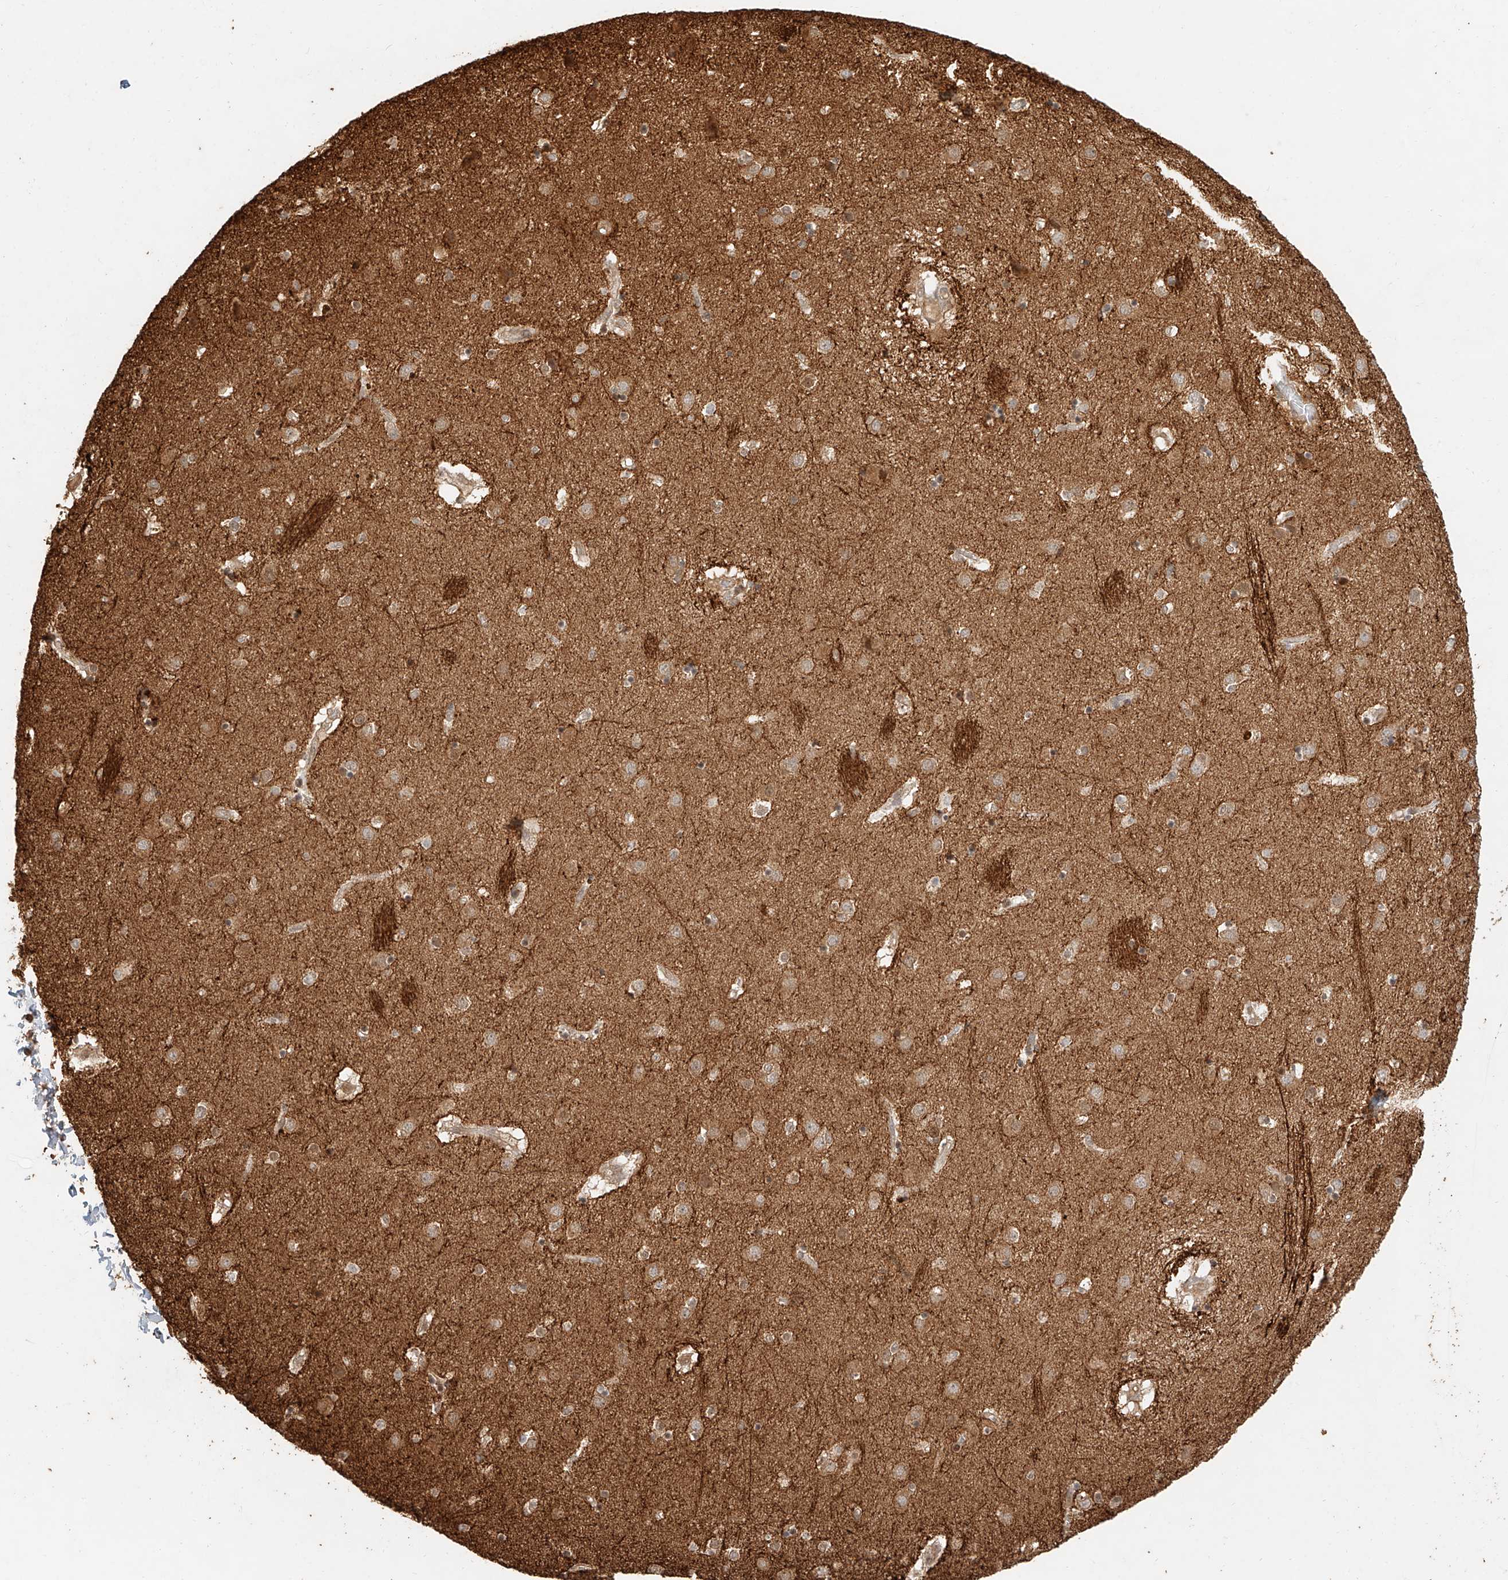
{"staining": {"intensity": "weak", "quantity": "<25%", "location": "cytoplasmic/membranous"}, "tissue": "caudate", "cell_type": "Glial cells", "image_type": "normal", "snomed": [{"axis": "morphology", "description": "Normal tissue, NOS"}, {"axis": "topography", "description": "Lateral ventricle wall"}], "caption": "Photomicrograph shows no significant protein staining in glial cells of unremarkable caudate.", "gene": "NAP1L1", "patient": {"sex": "male", "age": 70}}